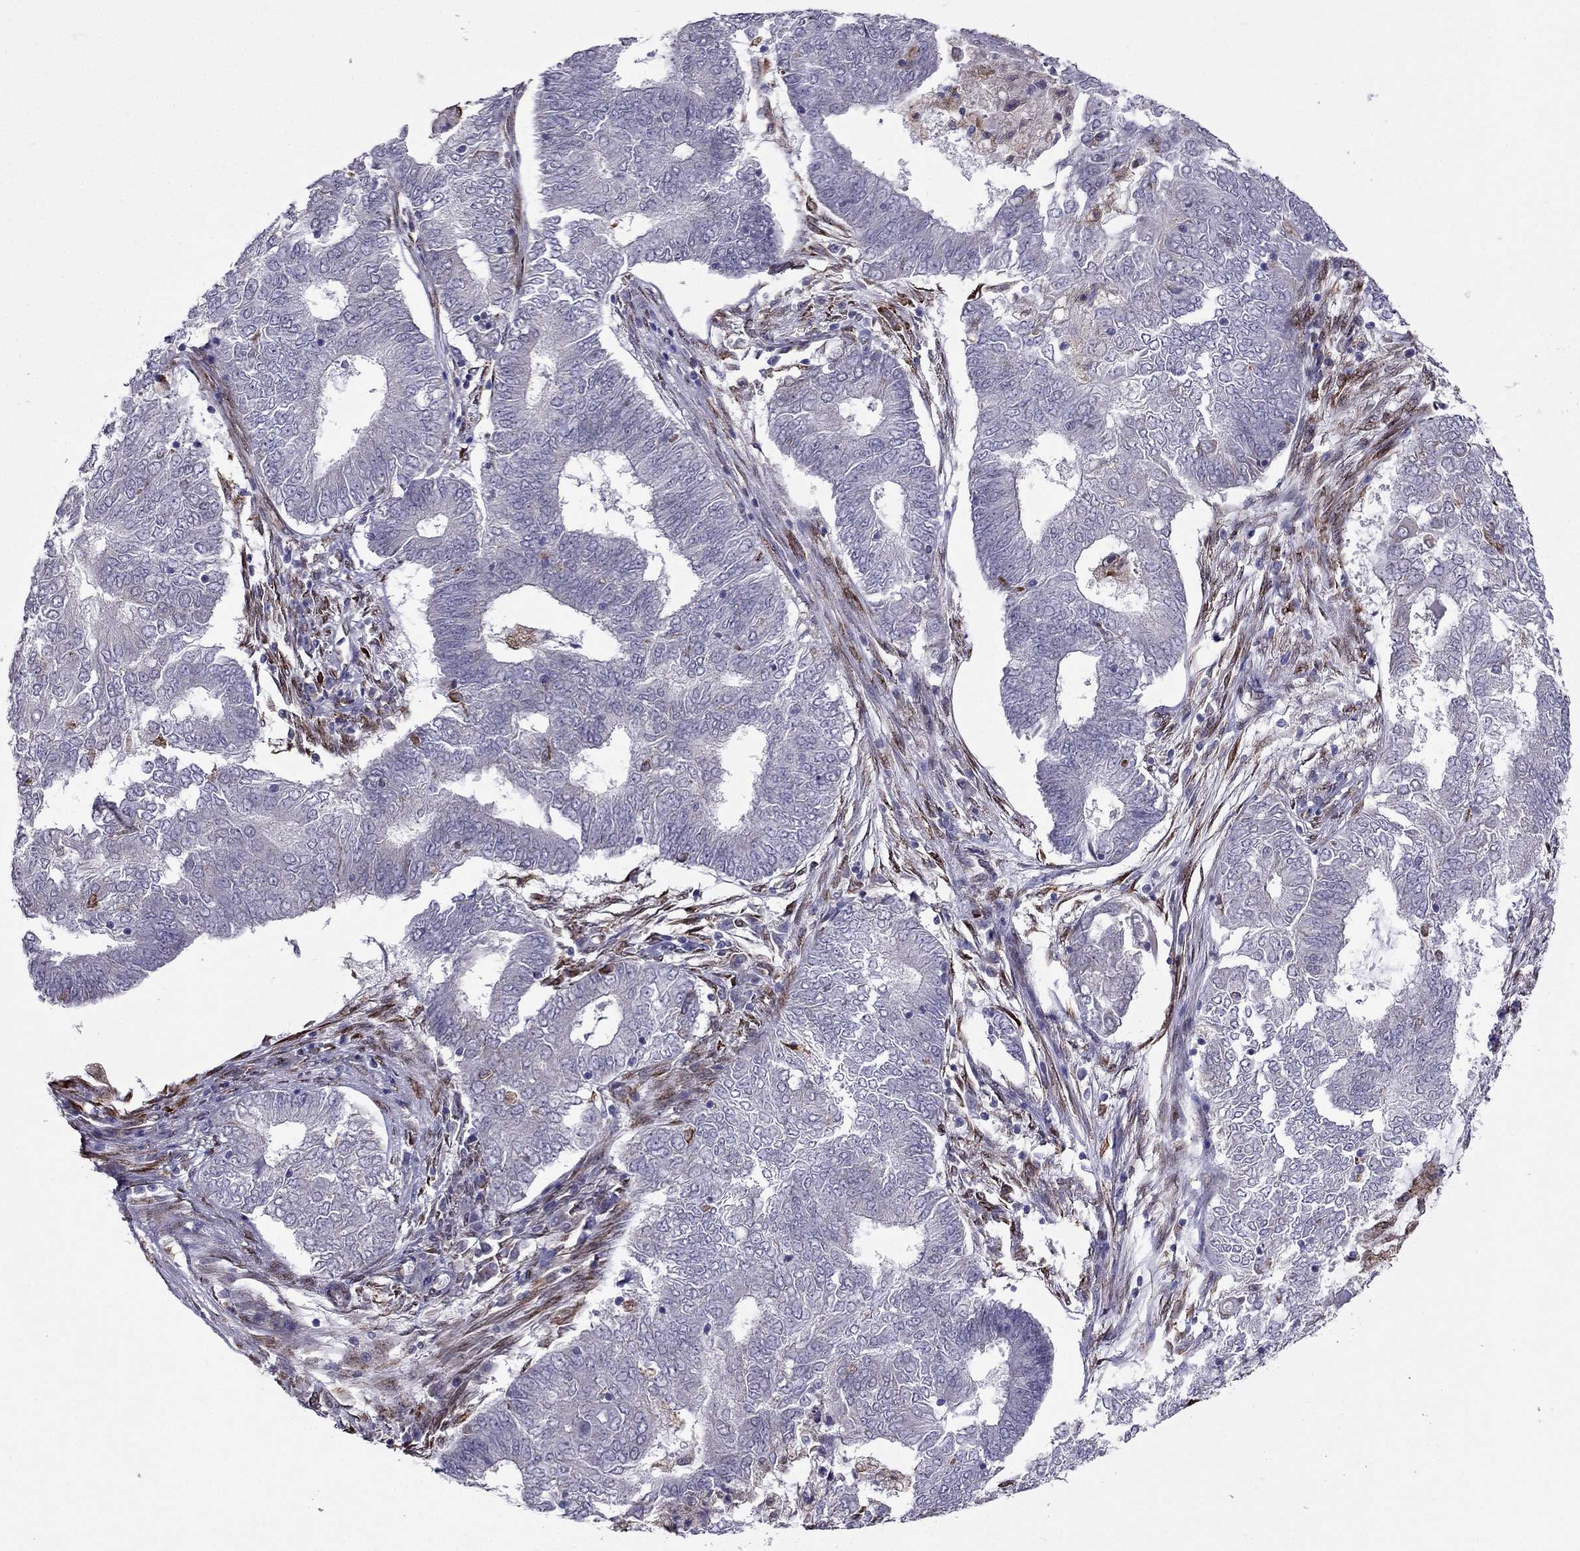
{"staining": {"intensity": "negative", "quantity": "none", "location": "none"}, "tissue": "endometrial cancer", "cell_type": "Tumor cells", "image_type": "cancer", "snomed": [{"axis": "morphology", "description": "Adenocarcinoma, NOS"}, {"axis": "topography", "description": "Endometrium"}], "caption": "Tumor cells show no significant protein expression in endometrial cancer (adenocarcinoma).", "gene": "IKBIP", "patient": {"sex": "female", "age": 62}}